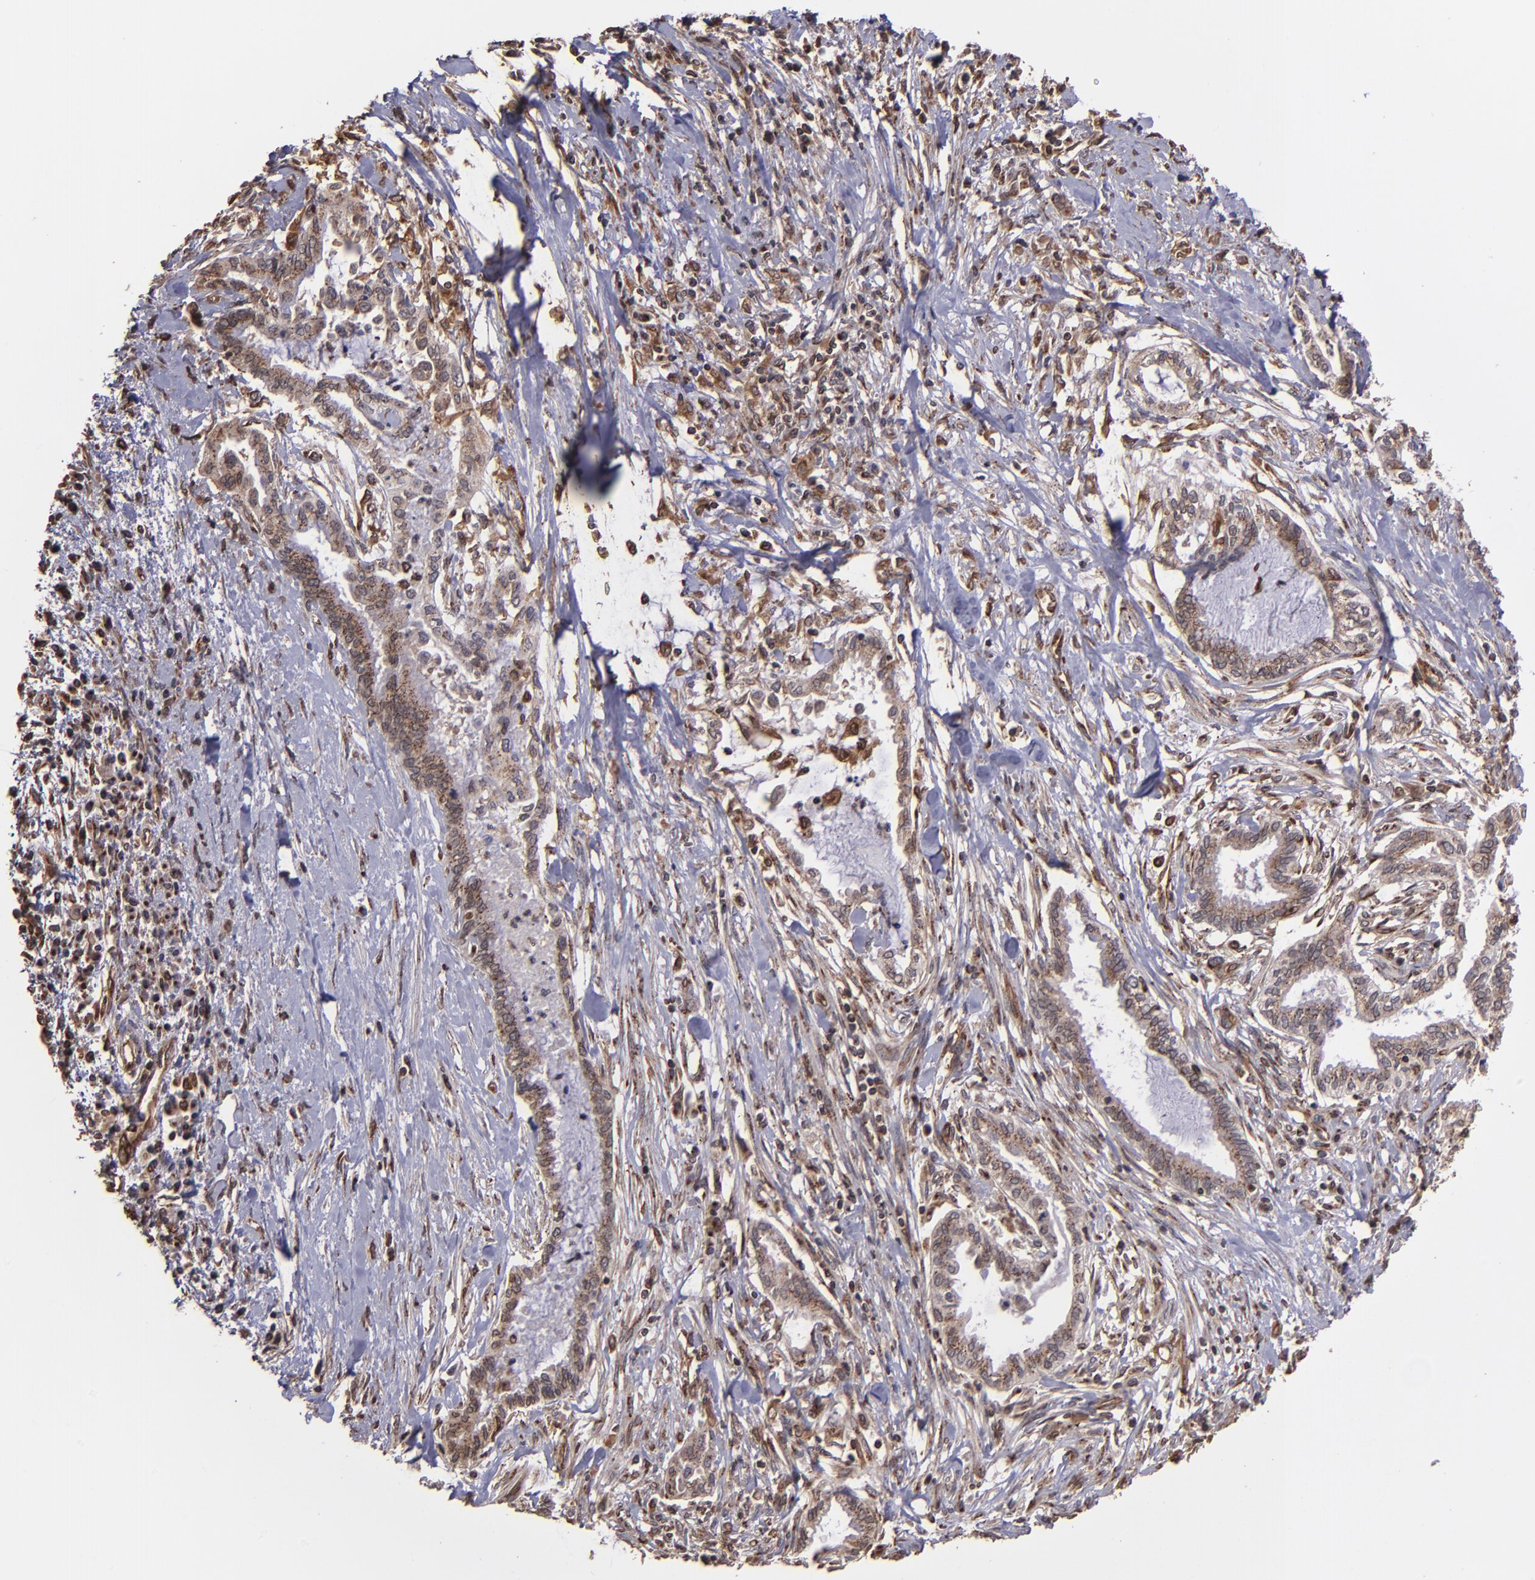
{"staining": {"intensity": "weak", "quantity": "25%-75%", "location": "cytoplasmic/membranous"}, "tissue": "pancreatic cancer", "cell_type": "Tumor cells", "image_type": "cancer", "snomed": [{"axis": "morphology", "description": "Adenocarcinoma, NOS"}, {"axis": "topography", "description": "Pancreas"}], "caption": "Protein staining of adenocarcinoma (pancreatic) tissue reveals weak cytoplasmic/membranous expression in about 25%-75% of tumor cells. (IHC, brightfield microscopy, high magnification).", "gene": "TRIP11", "patient": {"sex": "female", "age": 64}}